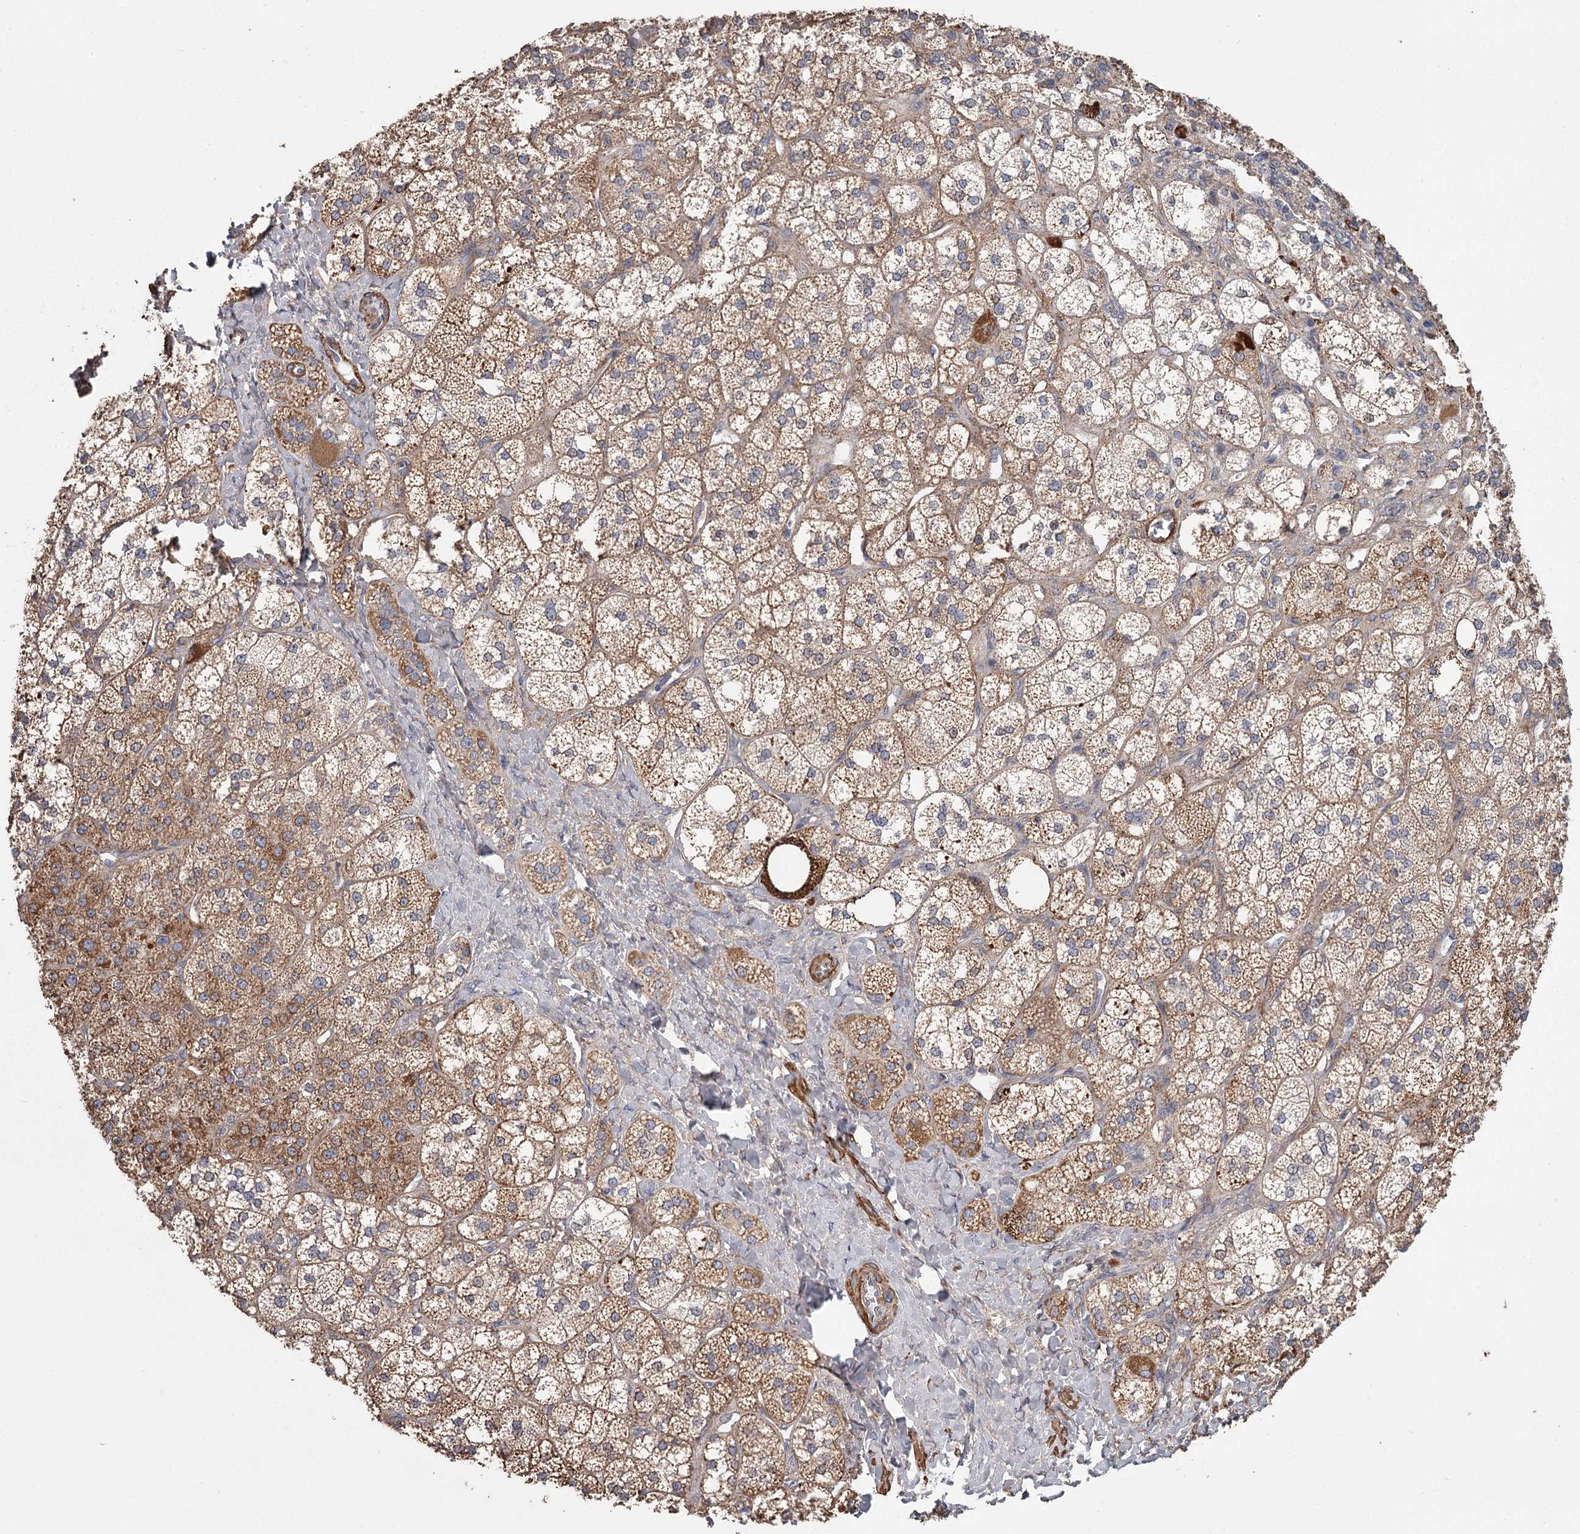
{"staining": {"intensity": "moderate", "quantity": ">75%", "location": "cytoplasmic/membranous"}, "tissue": "adrenal gland", "cell_type": "Glandular cells", "image_type": "normal", "snomed": [{"axis": "morphology", "description": "Normal tissue, NOS"}, {"axis": "topography", "description": "Adrenal gland"}], "caption": "Moderate cytoplasmic/membranous protein staining is present in about >75% of glandular cells in adrenal gland. The protein is shown in brown color, while the nuclei are stained blue.", "gene": "DHRS9", "patient": {"sex": "male", "age": 61}}